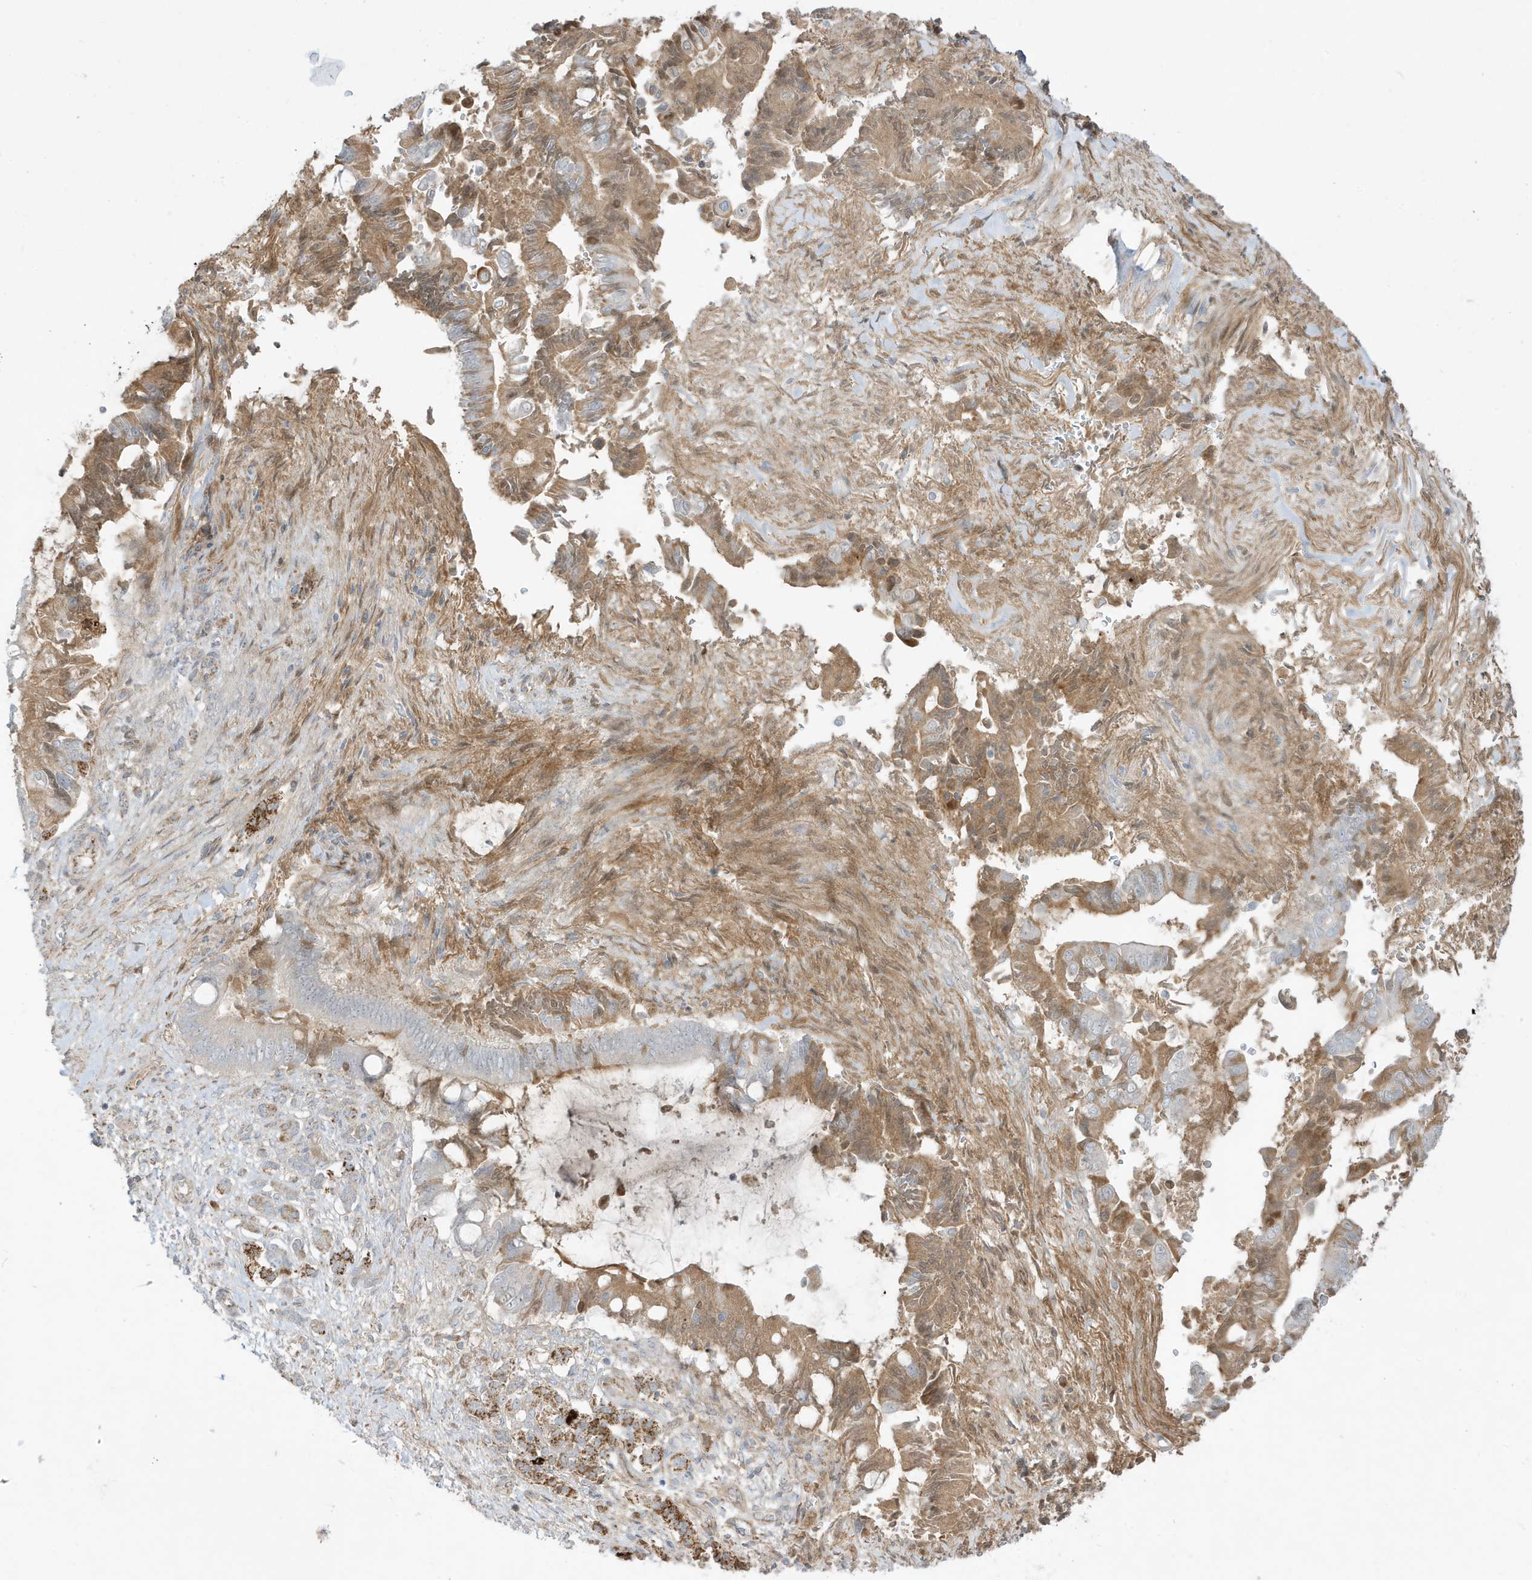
{"staining": {"intensity": "moderate", "quantity": "25%-75%", "location": "cytoplasmic/membranous,nuclear"}, "tissue": "pancreatic cancer", "cell_type": "Tumor cells", "image_type": "cancer", "snomed": [{"axis": "morphology", "description": "Adenocarcinoma, NOS"}, {"axis": "topography", "description": "Pancreas"}], "caption": "The image reveals immunohistochemical staining of adenocarcinoma (pancreatic). There is moderate cytoplasmic/membranous and nuclear positivity is seen in about 25%-75% of tumor cells. (DAB = brown stain, brightfield microscopy at high magnification).", "gene": "IFT57", "patient": {"sex": "male", "age": 68}}